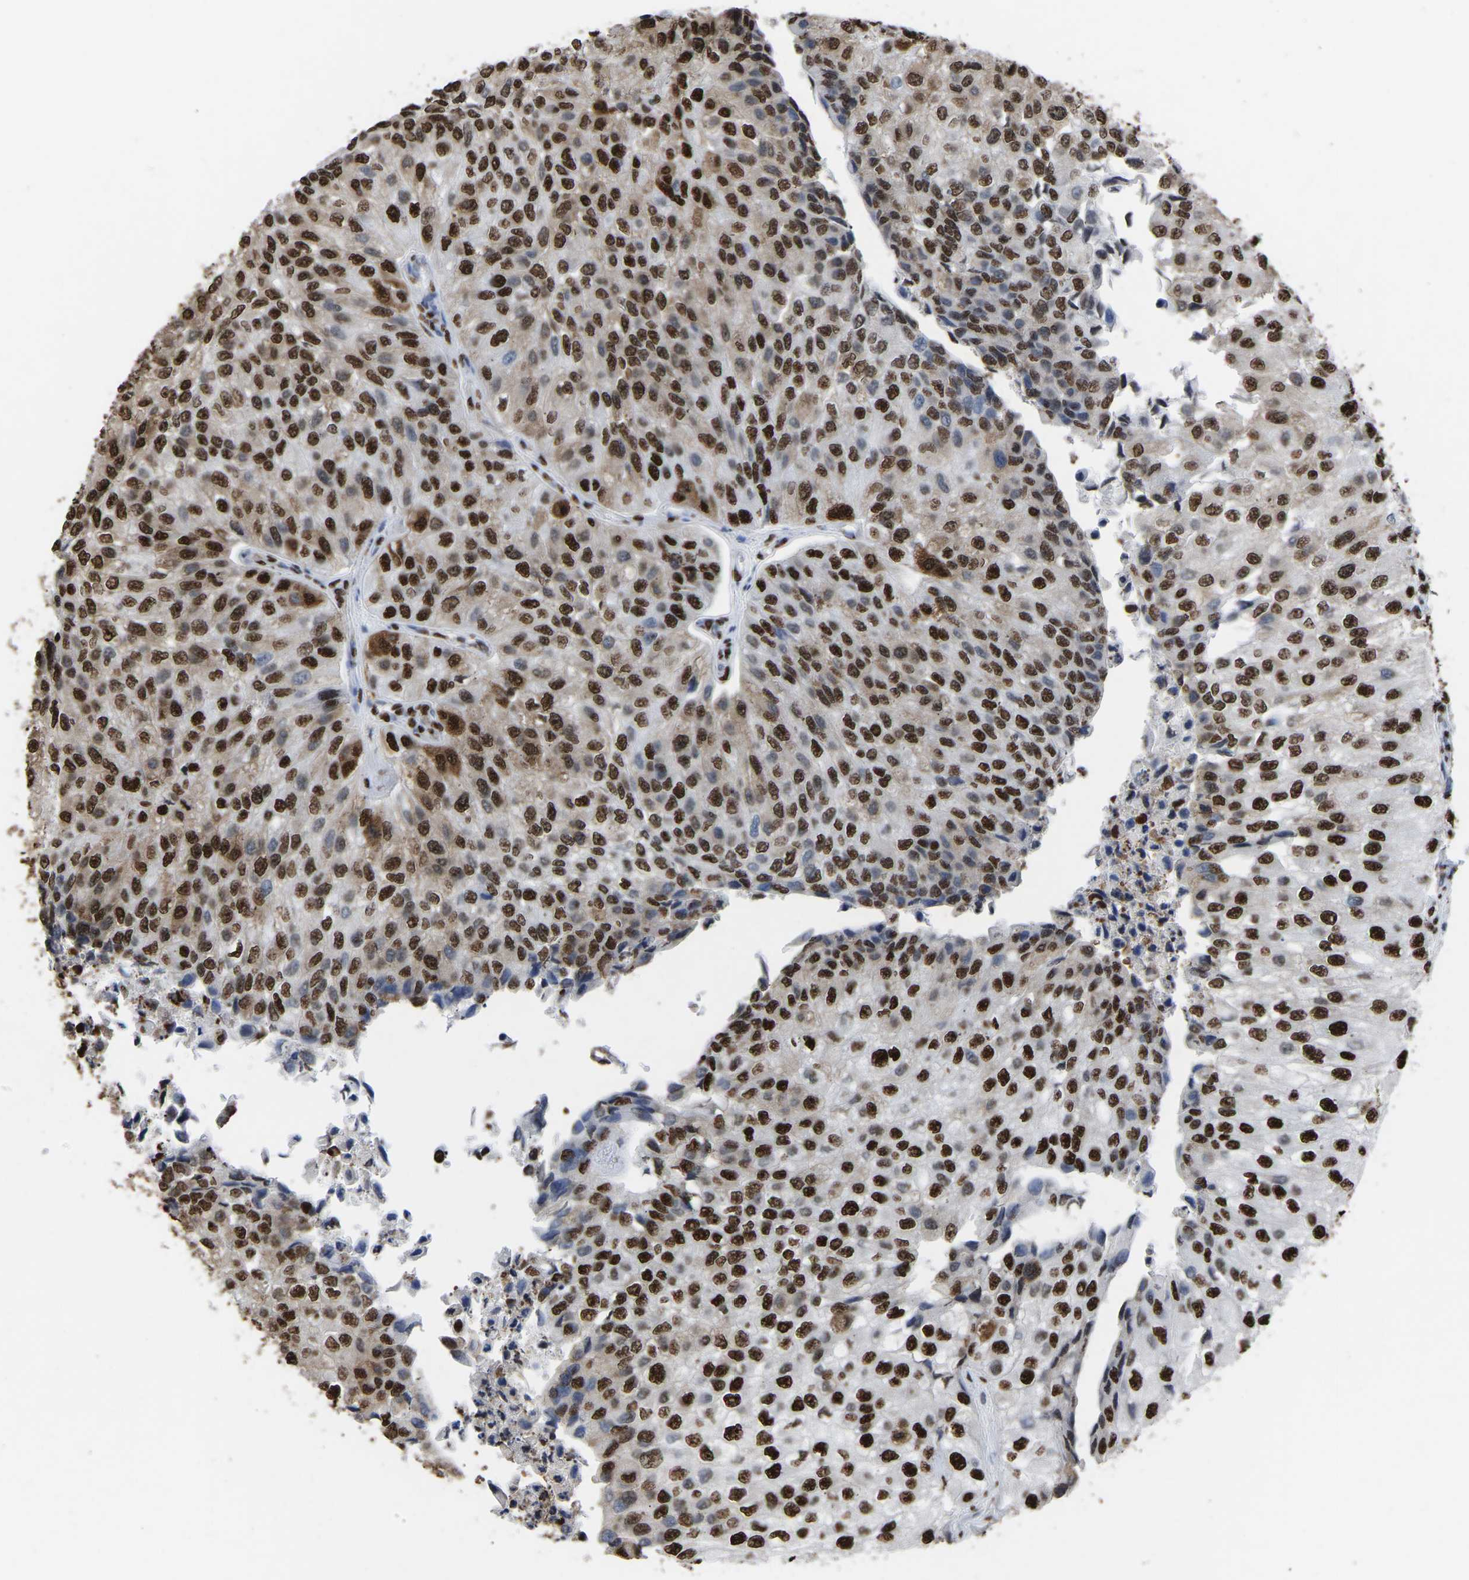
{"staining": {"intensity": "strong", "quantity": ">75%", "location": "nuclear"}, "tissue": "urothelial cancer", "cell_type": "Tumor cells", "image_type": "cancer", "snomed": [{"axis": "morphology", "description": "Urothelial carcinoma, High grade"}, {"axis": "topography", "description": "Kidney"}, {"axis": "topography", "description": "Urinary bladder"}], "caption": "This is an image of immunohistochemistry staining of urothelial cancer, which shows strong positivity in the nuclear of tumor cells.", "gene": "RBL2", "patient": {"sex": "male", "age": 77}}